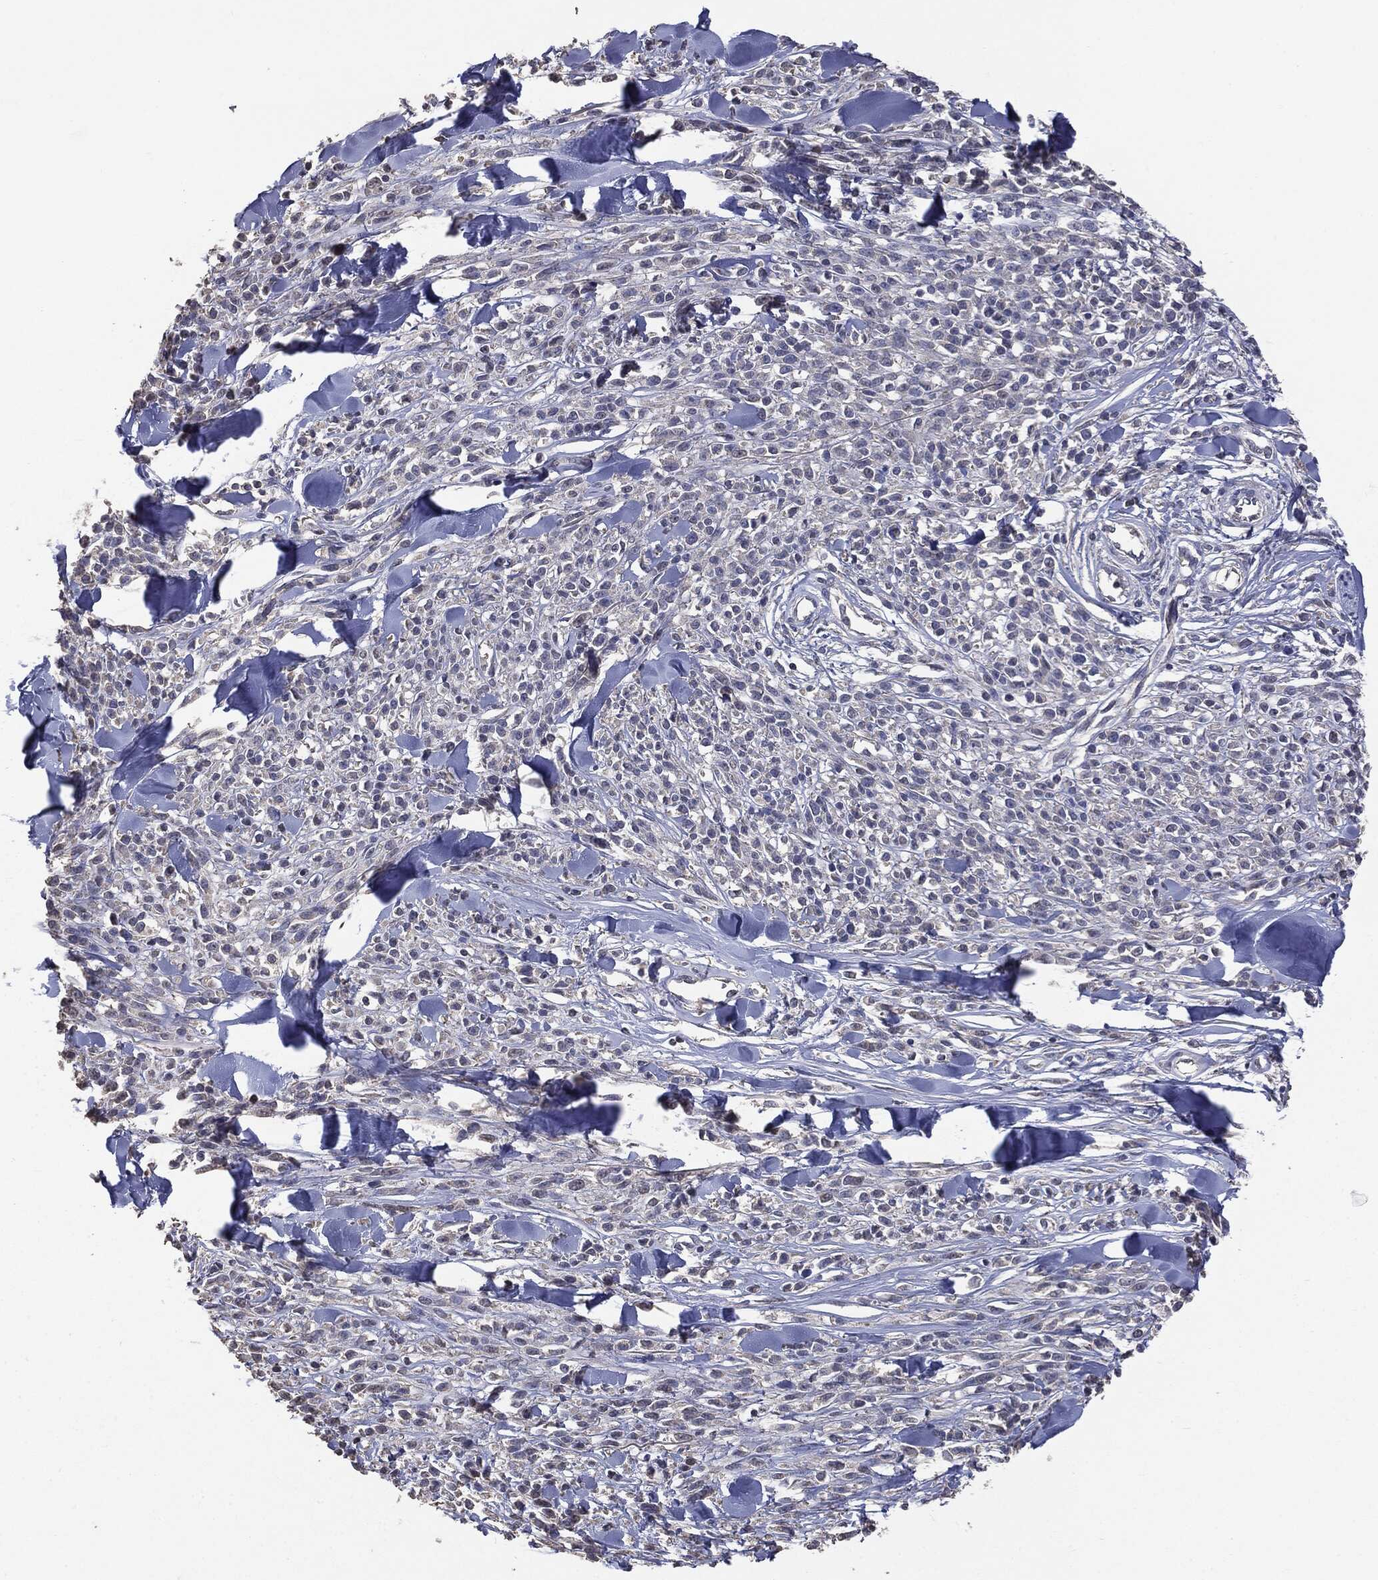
{"staining": {"intensity": "negative", "quantity": "none", "location": "none"}, "tissue": "melanoma", "cell_type": "Tumor cells", "image_type": "cancer", "snomed": [{"axis": "morphology", "description": "Malignant melanoma, NOS"}, {"axis": "topography", "description": "Skin"}, {"axis": "topography", "description": "Skin of trunk"}], "caption": "IHC of human malignant melanoma demonstrates no staining in tumor cells.", "gene": "MTOR", "patient": {"sex": "male", "age": 74}}